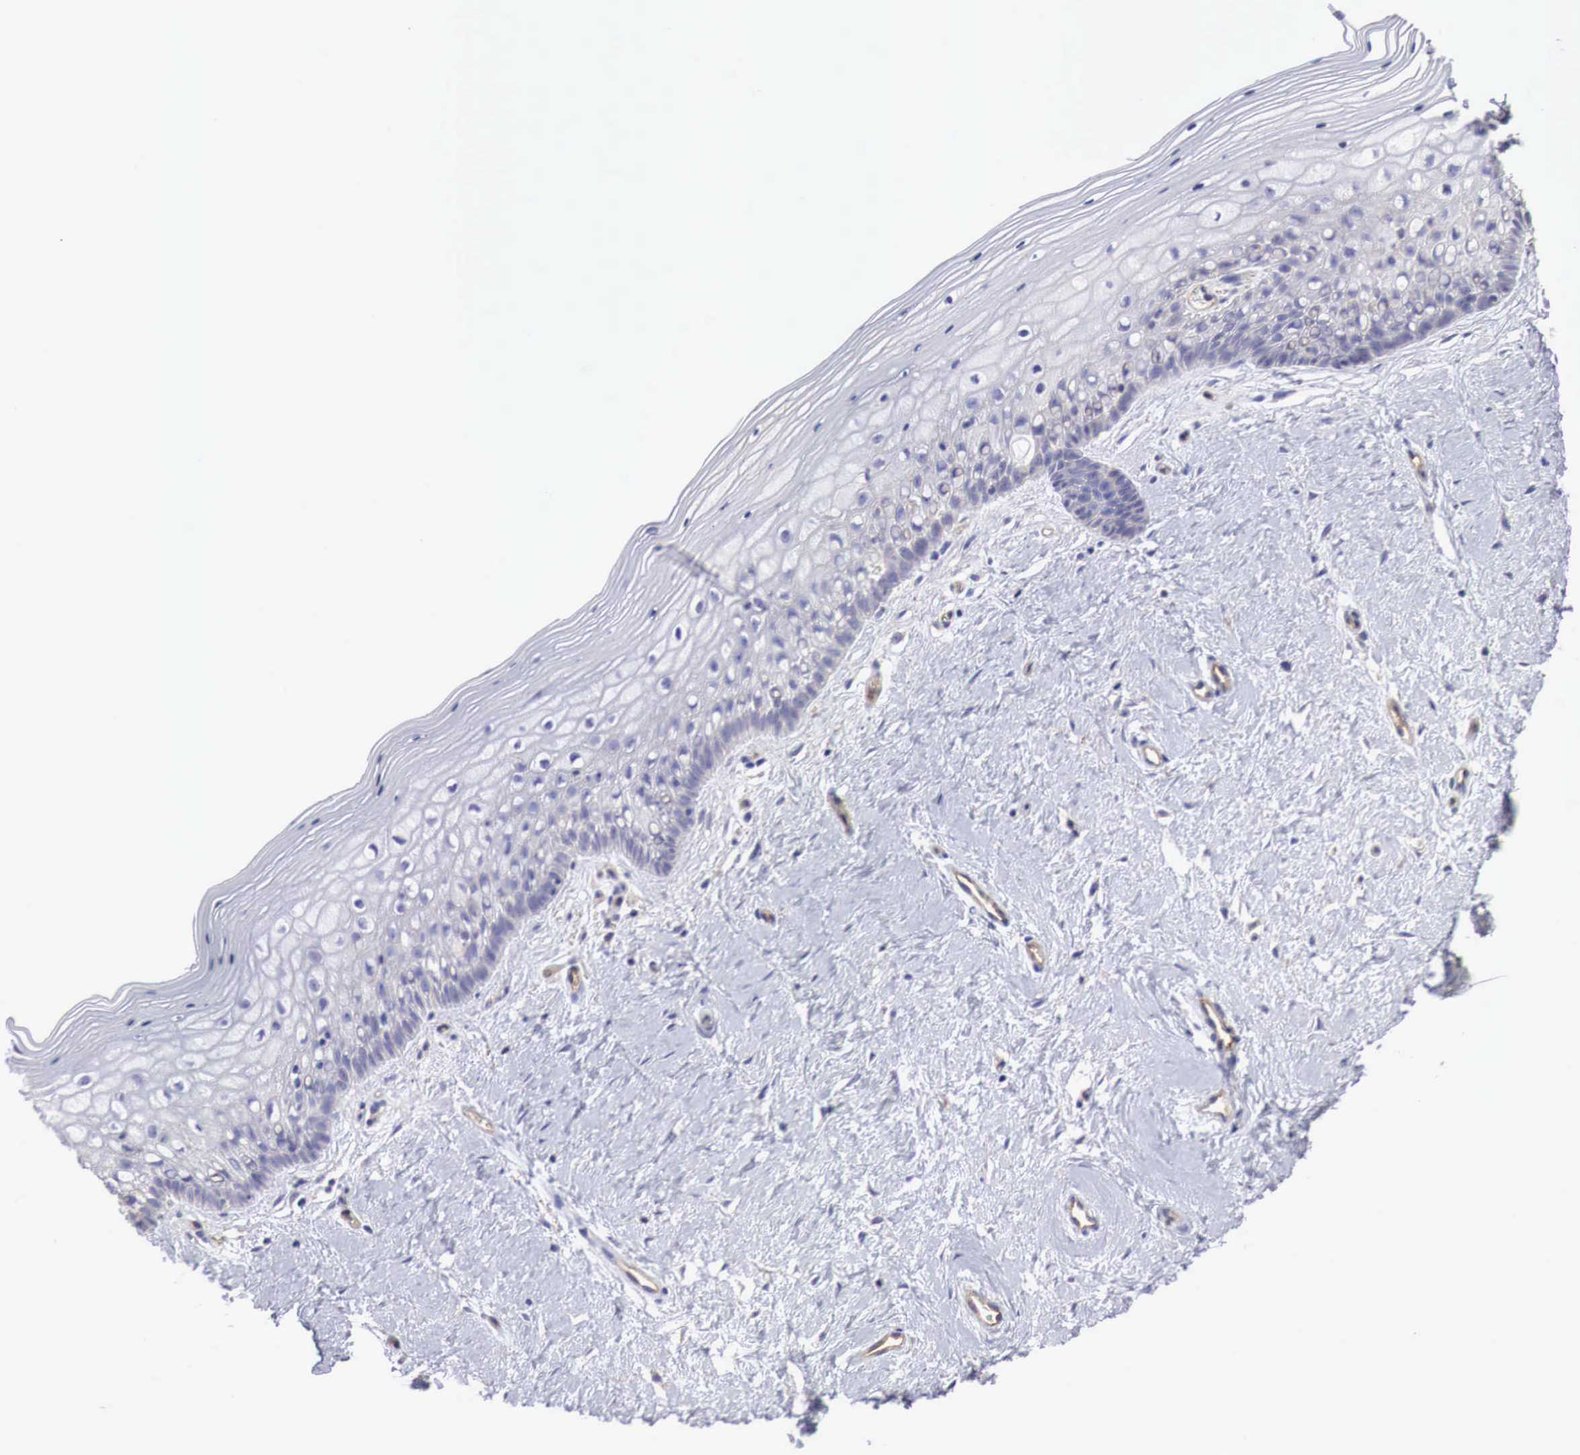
{"staining": {"intensity": "negative", "quantity": "none", "location": "none"}, "tissue": "vagina", "cell_type": "Squamous epithelial cells", "image_type": "normal", "snomed": [{"axis": "morphology", "description": "Normal tissue, NOS"}, {"axis": "topography", "description": "Vagina"}], "caption": "Immunohistochemical staining of normal human vagina displays no significant staining in squamous epithelial cells.", "gene": "MSN", "patient": {"sex": "female", "age": 46}}